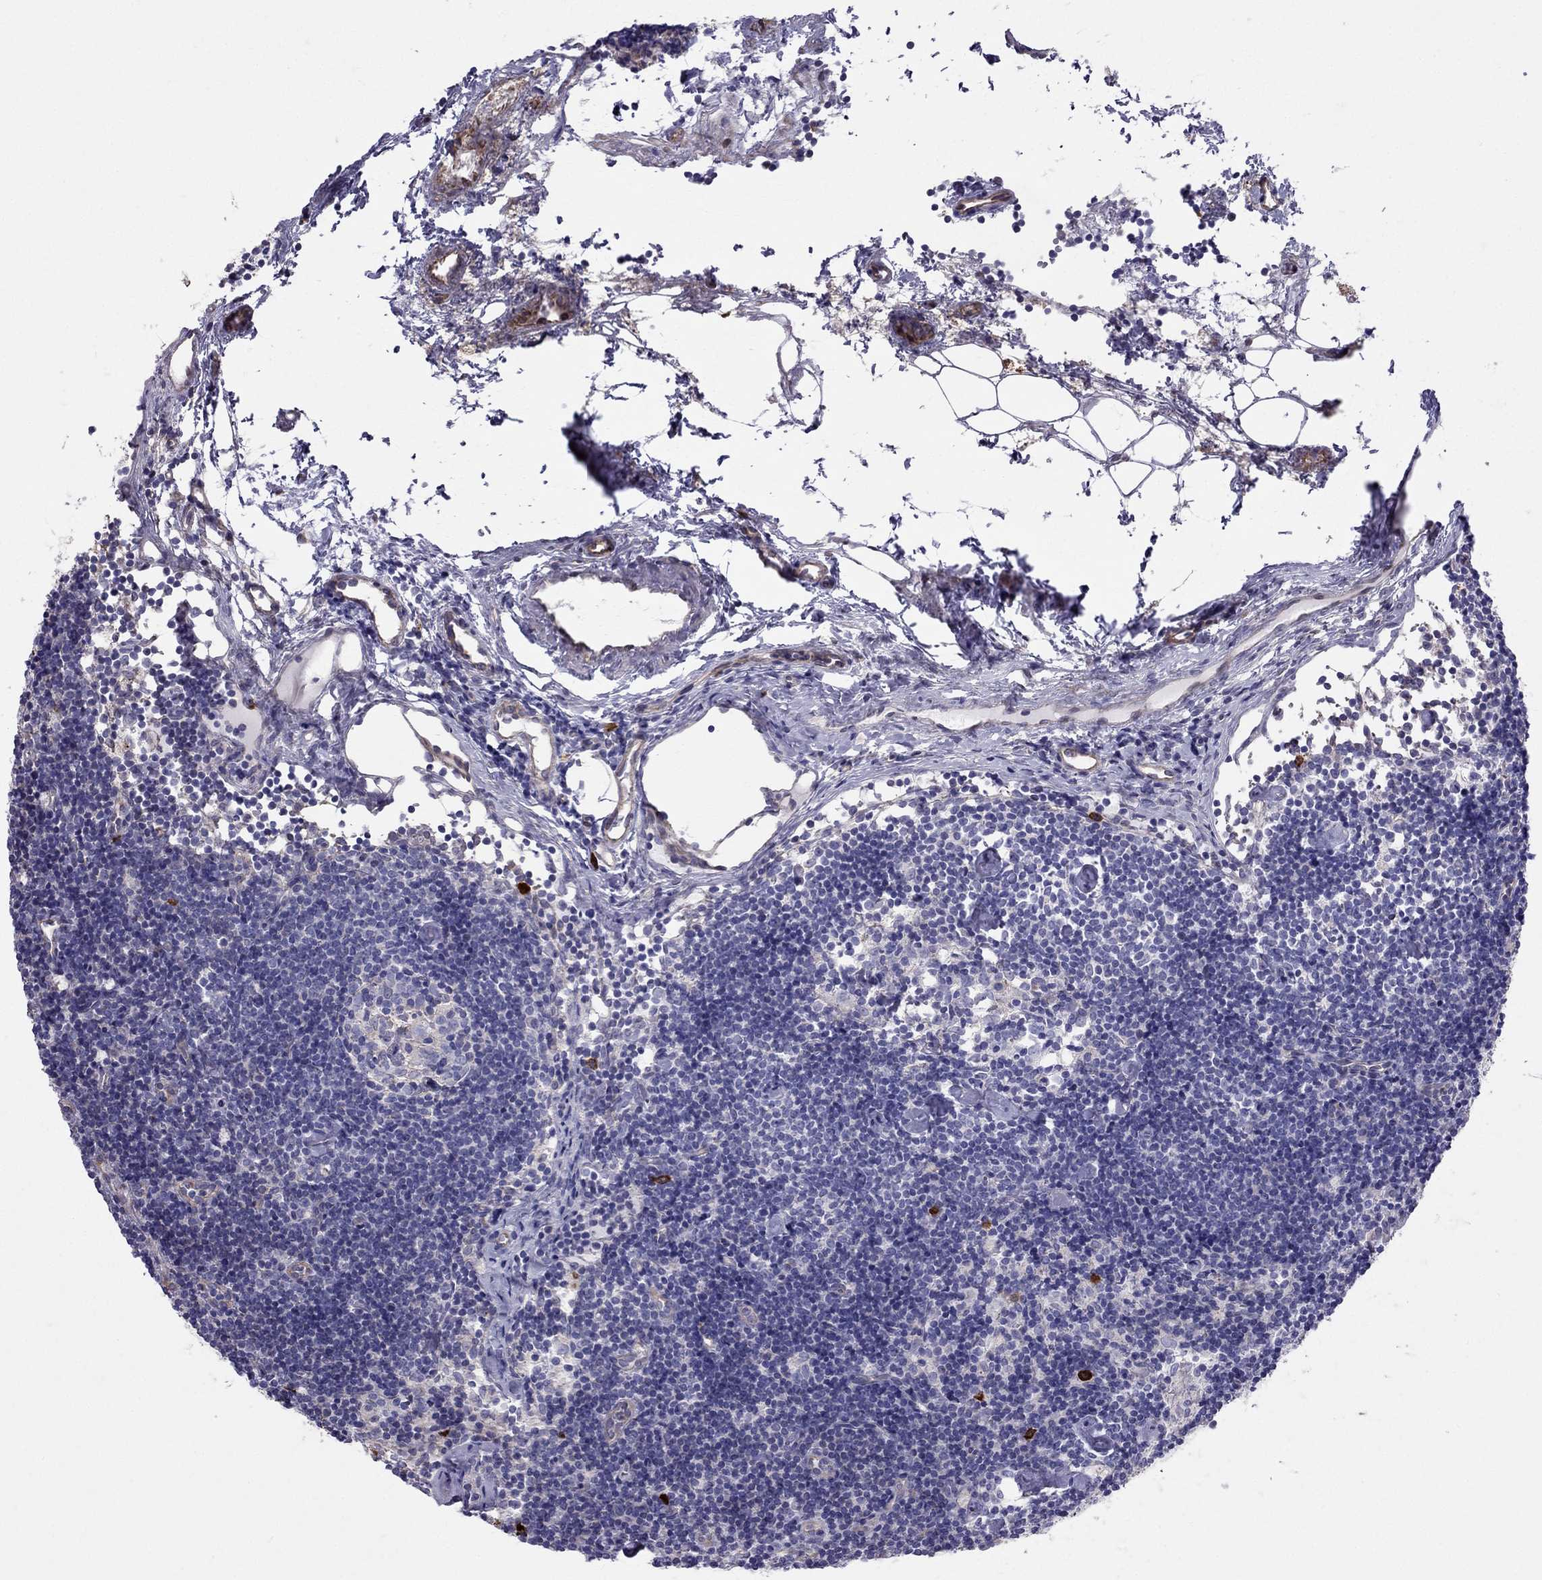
{"staining": {"intensity": "negative", "quantity": "none", "location": "none"}, "tissue": "lymph node", "cell_type": "Germinal center cells", "image_type": "normal", "snomed": [{"axis": "morphology", "description": "Normal tissue, NOS"}, {"axis": "topography", "description": "Lymph node"}], "caption": "Immunohistochemistry photomicrograph of normal lymph node: lymph node stained with DAB reveals no significant protein staining in germinal center cells.", "gene": "ENOX1", "patient": {"sex": "female", "age": 42}}